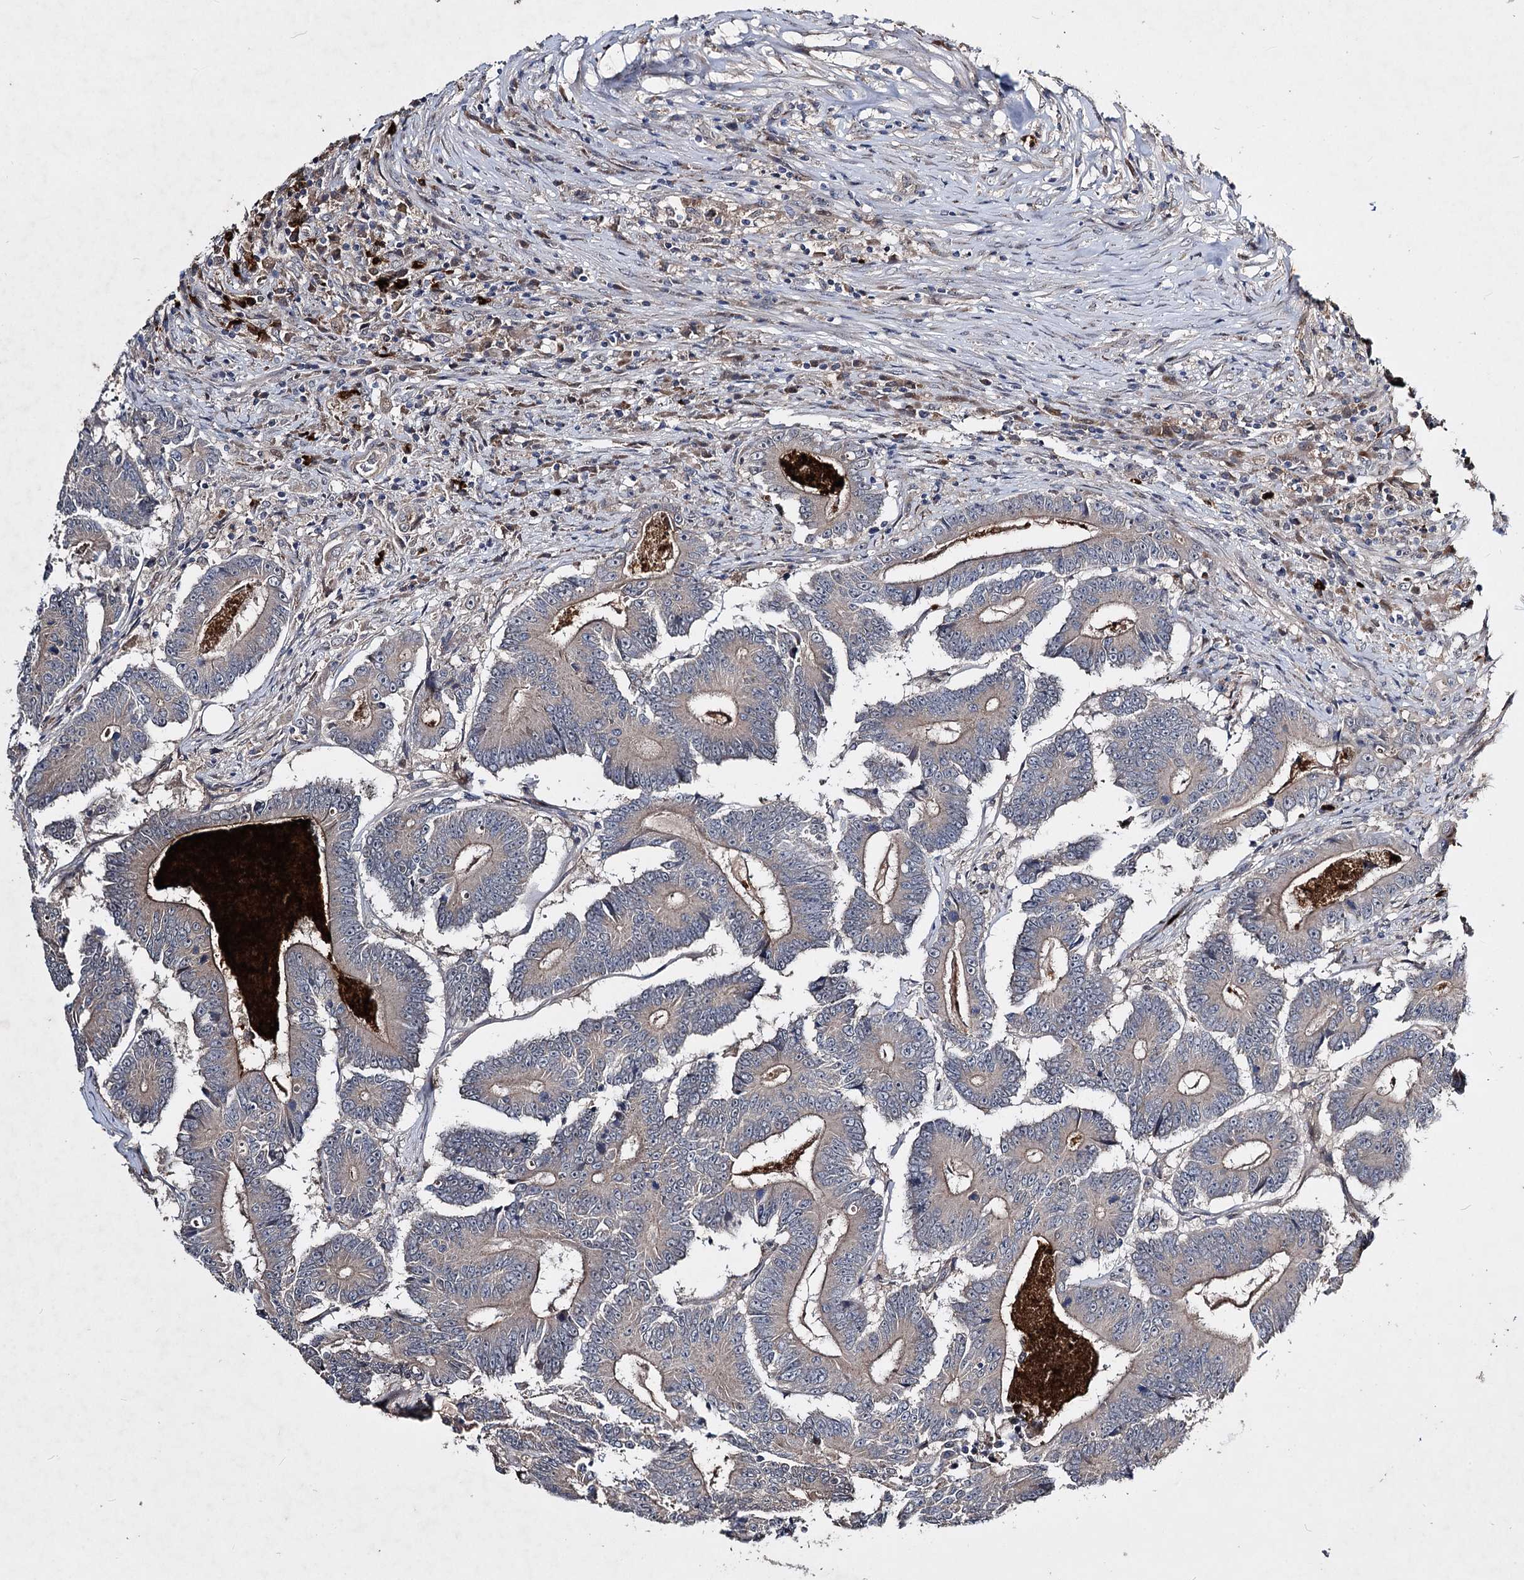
{"staining": {"intensity": "weak", "quantity": "25%-75%", "location": "cytoplasmic/membranous"}, "tissue": "colorectal cancer", "cell_type": "Tumor cells", "image_type": "cancer", "snomed": [{"axis": "morphology", "description": "Adenocarcinoma, NOS"}, {"axis": "topography", "description": "Colon"}], "caption": "Protein expression analysis of adenocarcinoma (colorectal) reveals weak cytoplasmic/membranous positivity in approximately 25%-75% of tumor cells.", "gene": "MINDY3", "patient": {"sex": "male", "age": 83}}